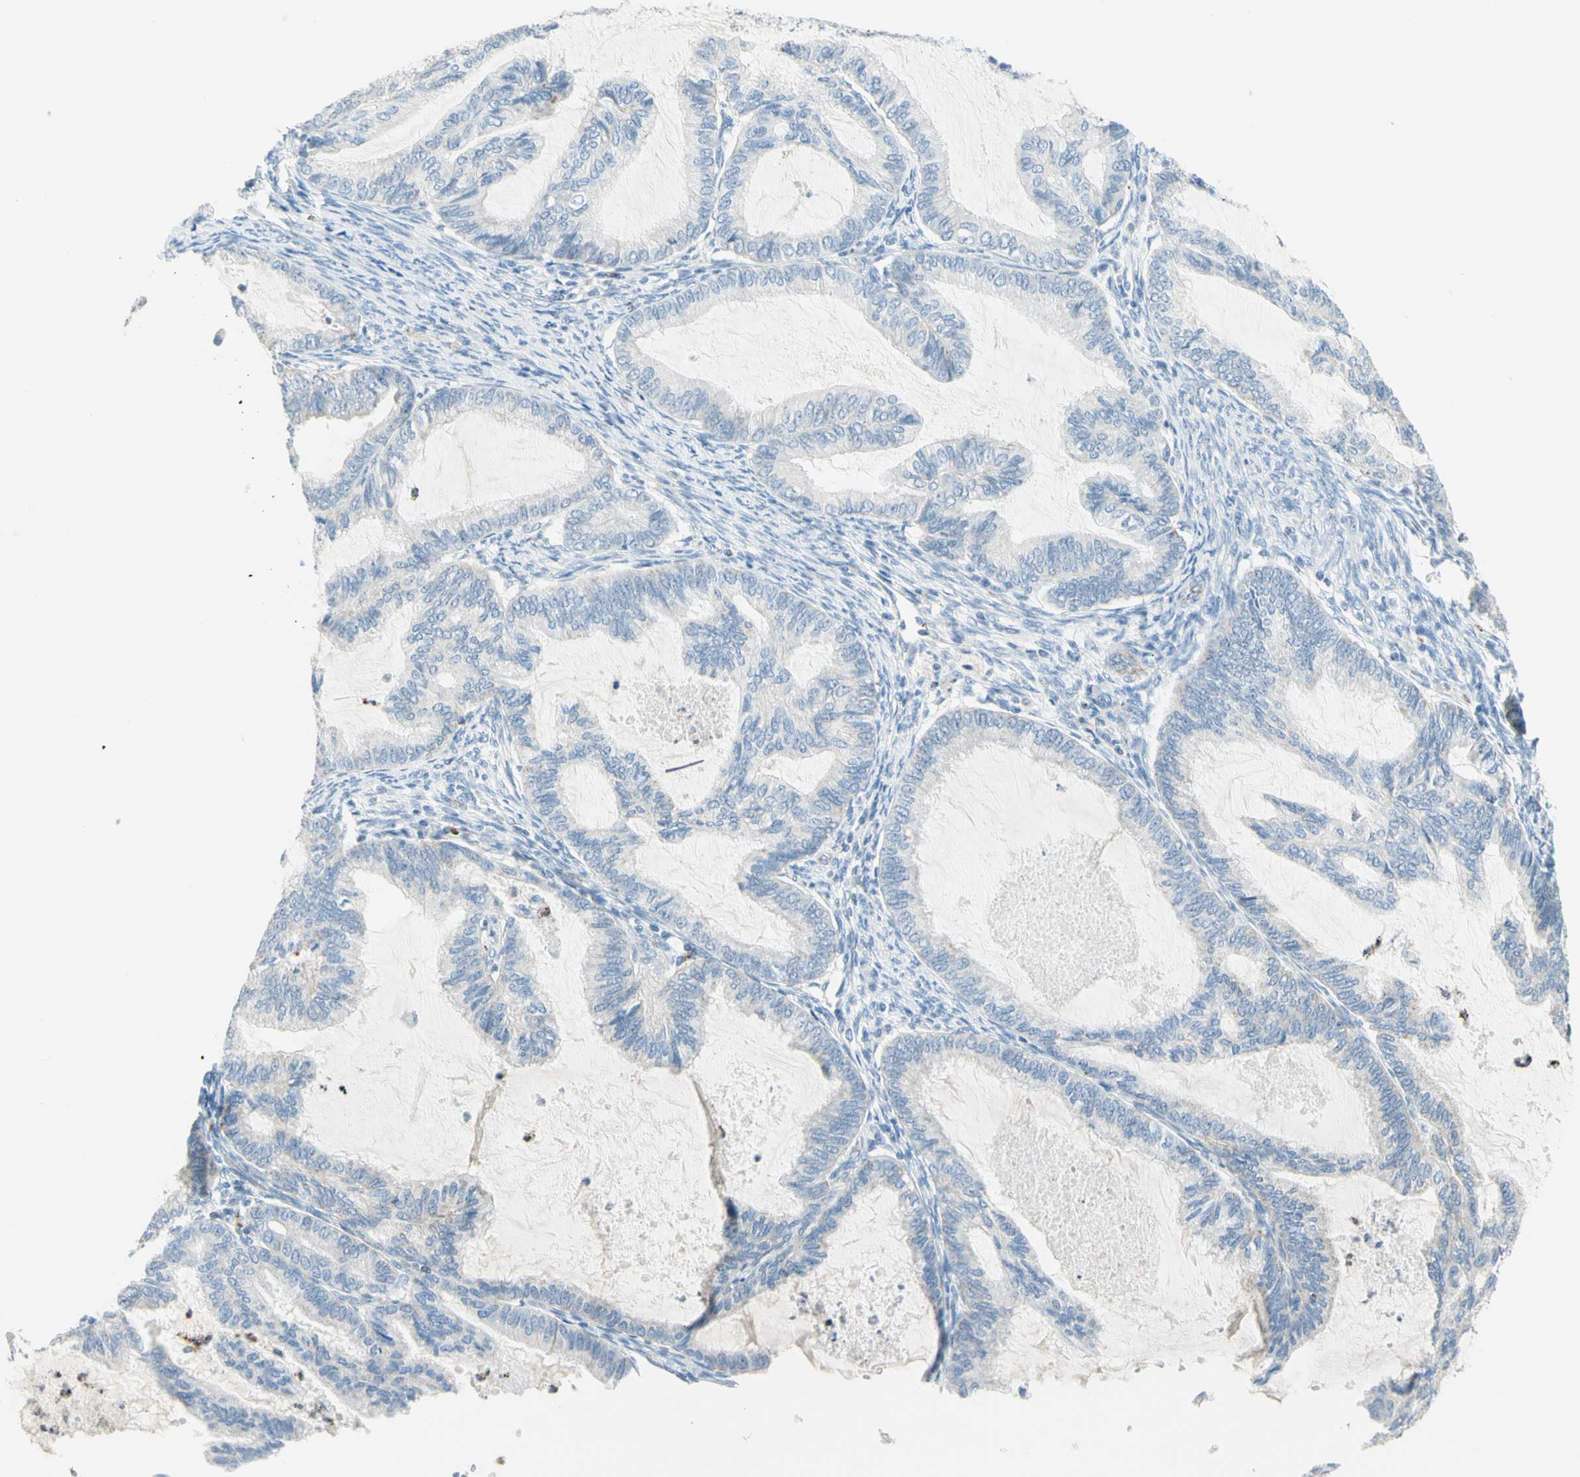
{"staining": {"intensity": "negative", "quantity": "none", "location": "none"}, "tissue": "cervical cancer", "cell_type": "Tumor cells", "image_type": "cancer", "snomed": [{"axis": "morphology", "description": "Normal tissue, NOS"}, {"axis": "morphology", "description": "Adenocarcinoma, NOS"}, {"axis": "topography", "description": "Cervix"}, {"axis": "topography", "description": "Endometrium"}], "caption": "The image displays no staining of tumor cells in cervical cancer.", "gene": "CYSLTR1", "patient": {"sex": "female", "age": 86}}